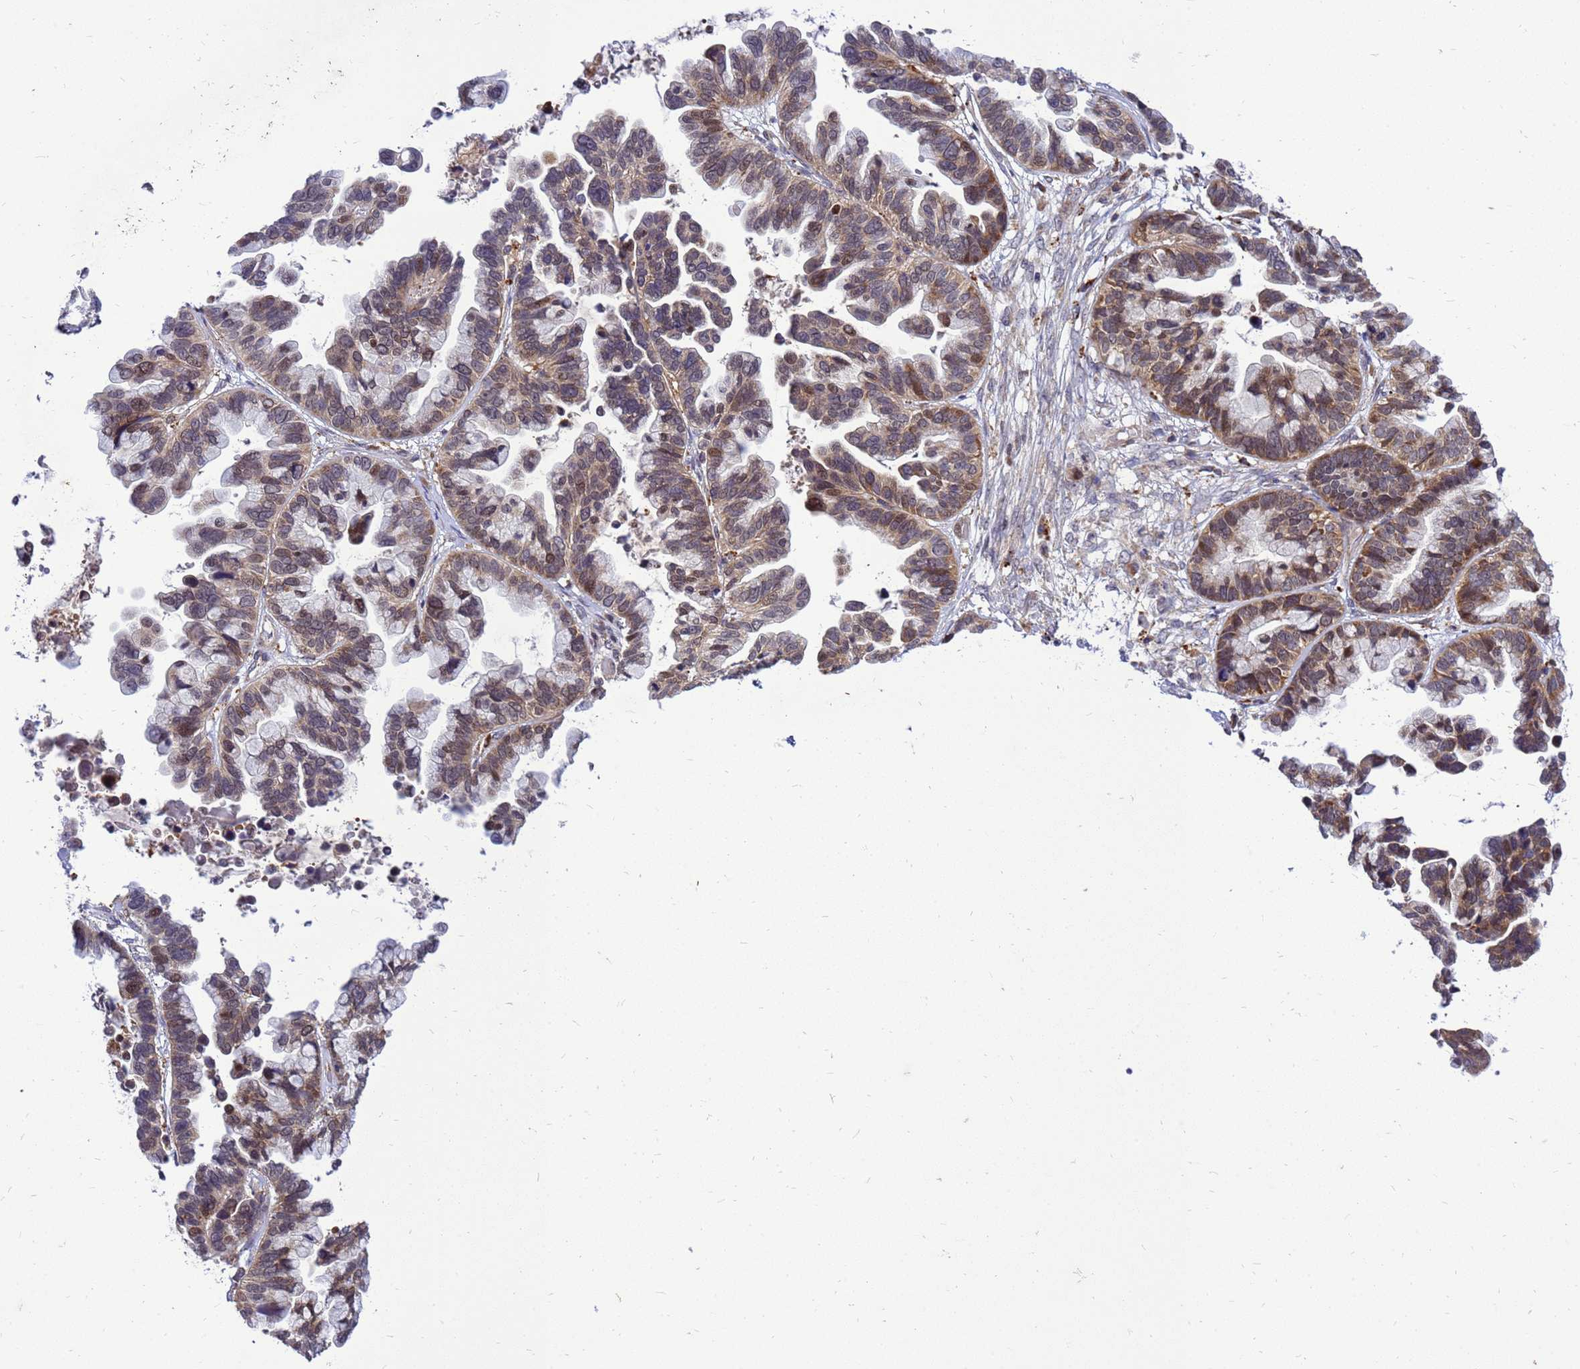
{"staining": {"intensity": "moderate", "quantity": ">75%", "location": "cytoplasmic/membranous"}, "tissue": "ovarian cancer", "cell_type": "Tumor cells", "image_type": "cancer", "snomed": [{"axis": "morphology", "description": "Cystadenocarcinoma, serous, NOS"}, {"axis": "topography", "description": "Ovary"}], "caption": "An IHC histopathology image of neoplastic tissue is shown. Protein staining in brown highlights moderate cytoplasmic/membranous positivity in ovarian cancer (serous cystadenocarcinoma) within tumor cells. The staining was performed using DAB (3,3'-diaminobenzidine), with brown indicating positive protein expression. Nuclei are stained blue with hematoxylin.", "gene": "C12orf43", "patient": {"sex": "female", "age": 56}}